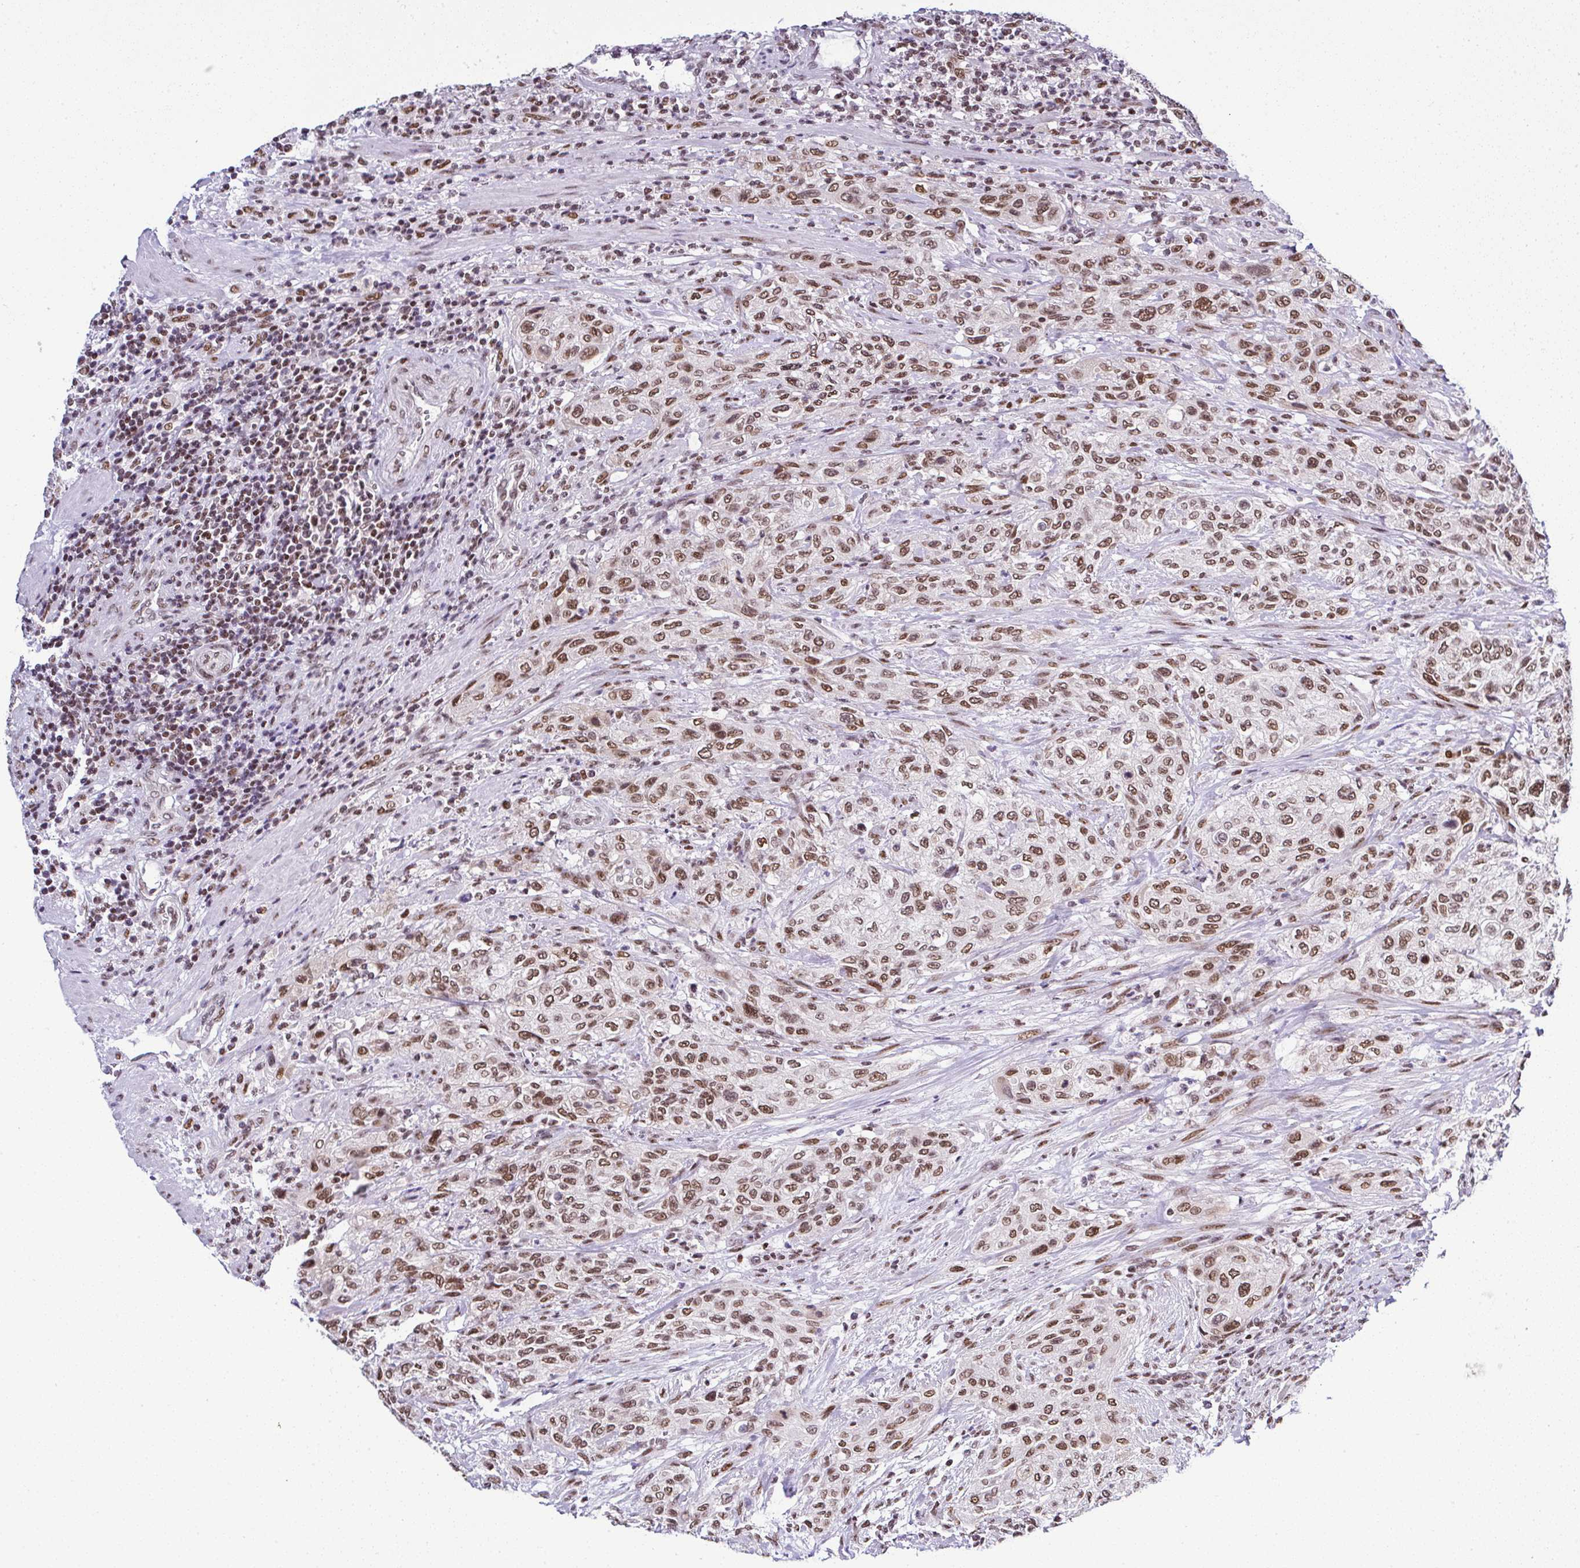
{"staining": {"intensity": "moderate", "quantity": ">75%", "location": "nuclear"}, "tissue": "urothelial cancer", "cell_type": "Tumor cells", "image_type": "cancer", "snomed": [{"axis": "morphology", "description": "Normal tissue, NOS"}, {"axis": "morphology", "description": "Urothelial carcinoma, NOS"}, {"axis": "topography", "description": "Urinary bladder"}, {"axis": "topography", "description": "Peripheral nerve tissue"}], "caption": "Transitional cell carcinoma was stained to show a protein in brown. There is medium levels of moderate nuclear staining in about >75% of tumor cells.", "gene": "DR1", "patient": {"sex": "male", "age": 35}}